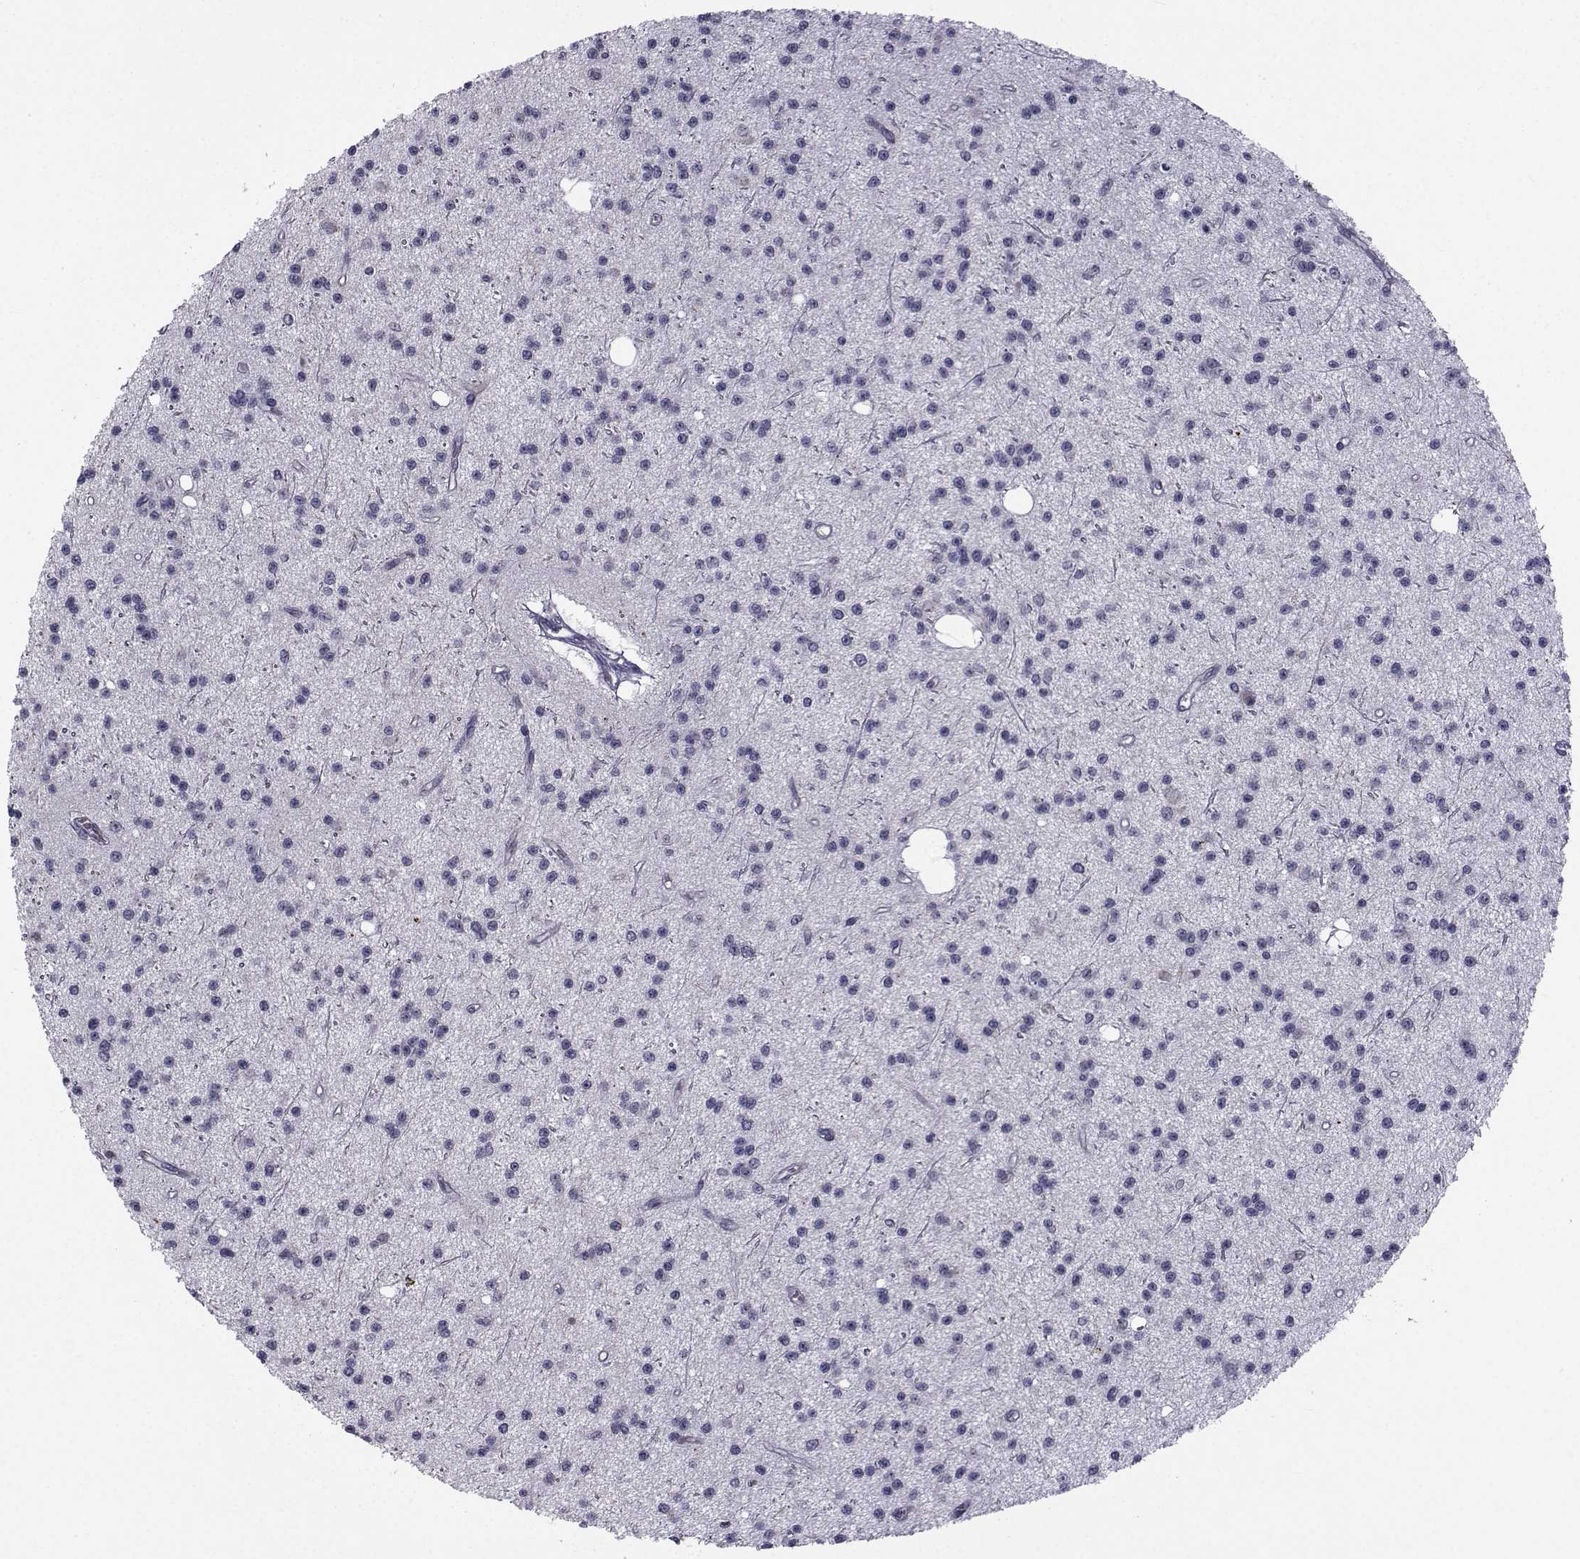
{"staining": {"intensity": "negative", "quantity": "none", "location": "none"}, "tissue": "glioma", "cell_type": "Tumor cells", "image_type": "cancer", "snomed": [{"axis": "morphology", "description": "Glioma, malignant, Low grade"}, {"axis": "topography", "description": "Brain"}], "caption": "IHC photomicrograph of human glioma stained for a protein (brown), which shows no expression in tumor cells.", "gene": "ANGPT1", "patient": {"sex": "male", "age": 27}}